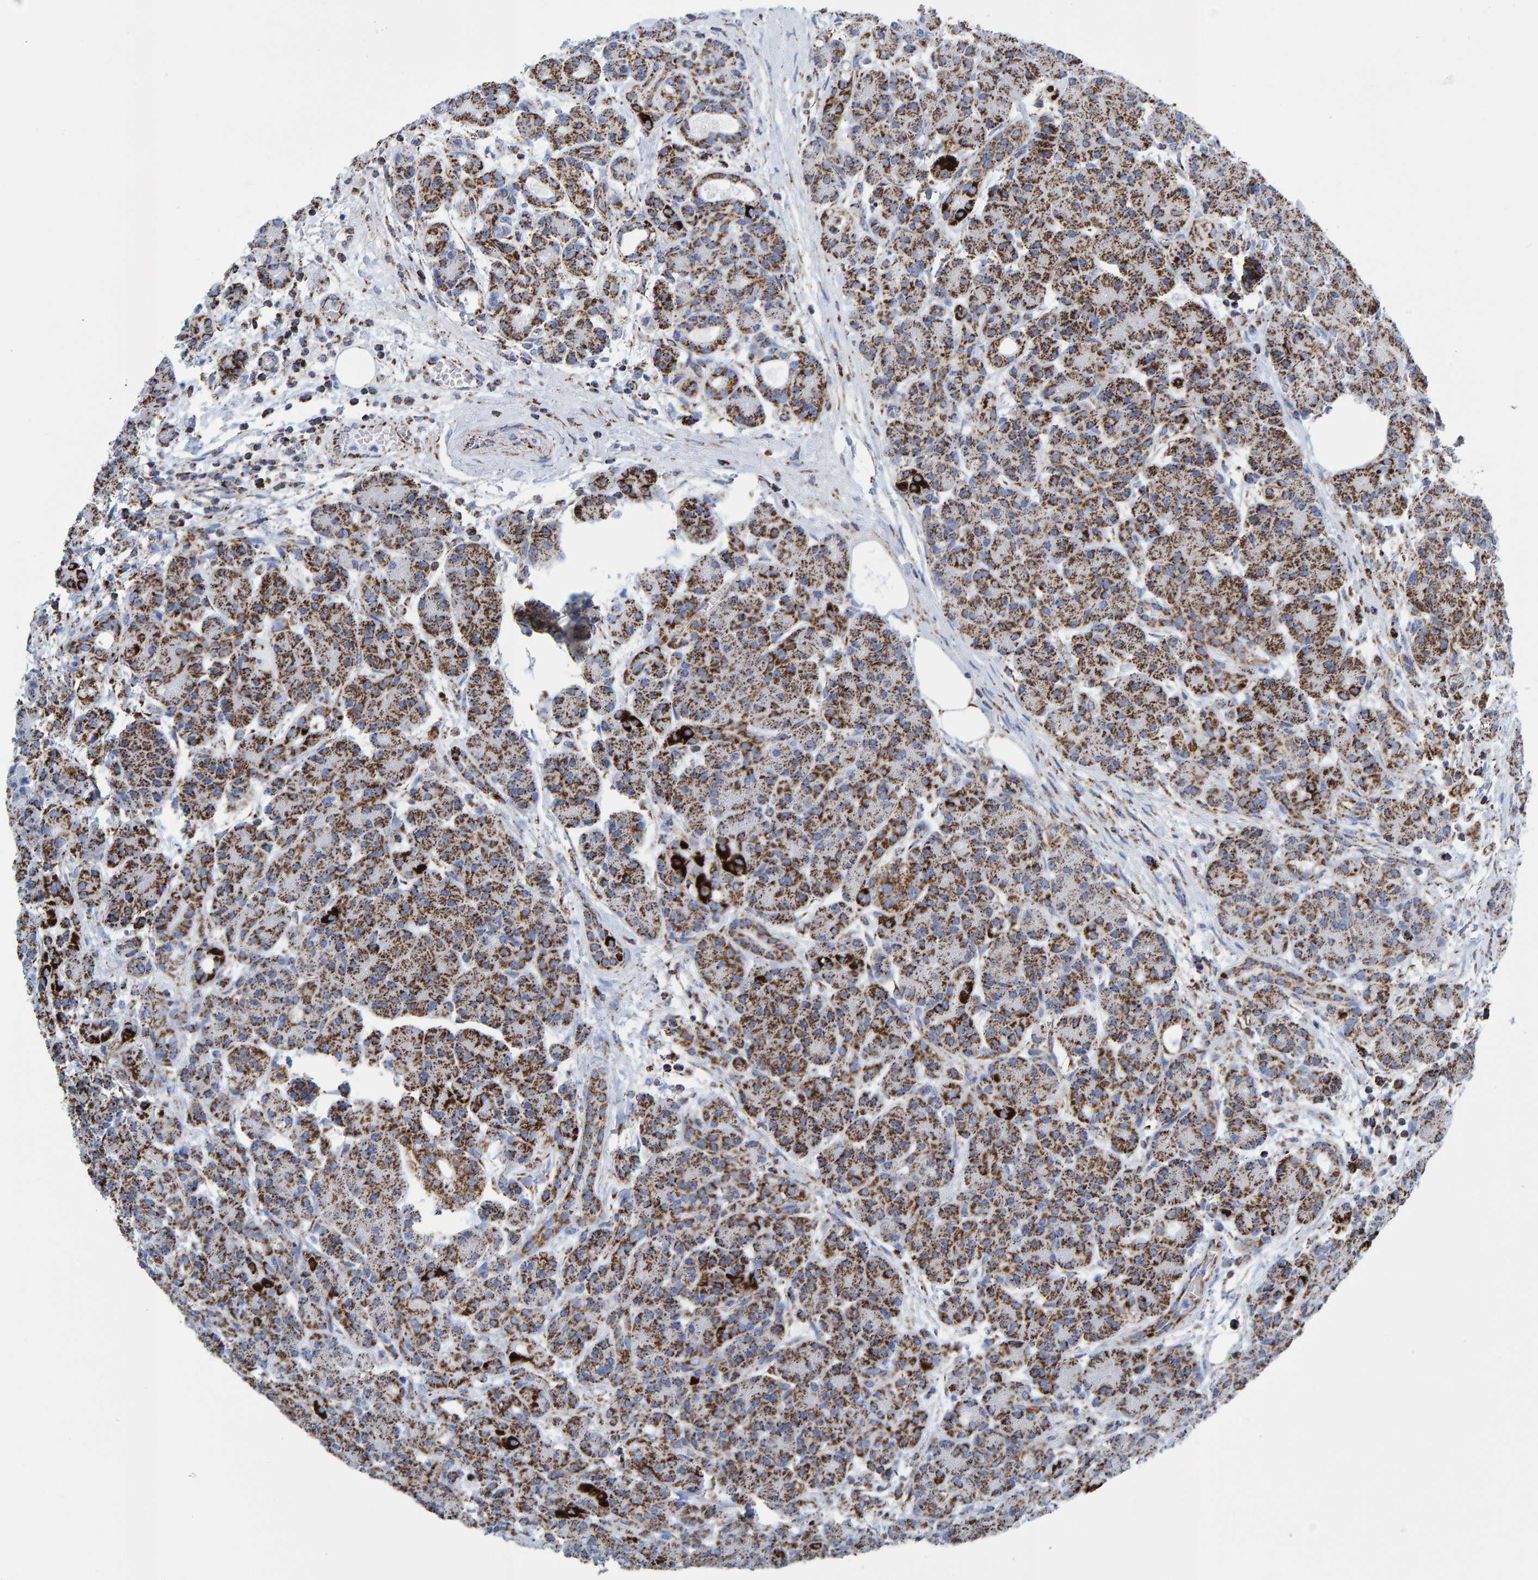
{"staining": {"intensity": "moderate", "quantity": ">75%", "location": "cytoplasmic/membranous"}, "tissue": "pancreas", "cell_type": "Exocrine glandular cells", "image_type": "normal", "snomed": [{"axis": "morphology", "description": "Normal tissue, NOS"}, {"axis": "topography", "description": "Pancreas"}], "caption": "An image of pancreas stained for a protein shows moderate cytoplasmic/membranous brown staining in exocrine glandular cells. (brown staining indicates protein expression, while blue staining denotes nuclei).", "gene": "ENSG00000262660", "patient": {"sex": "male", "age": 63}}